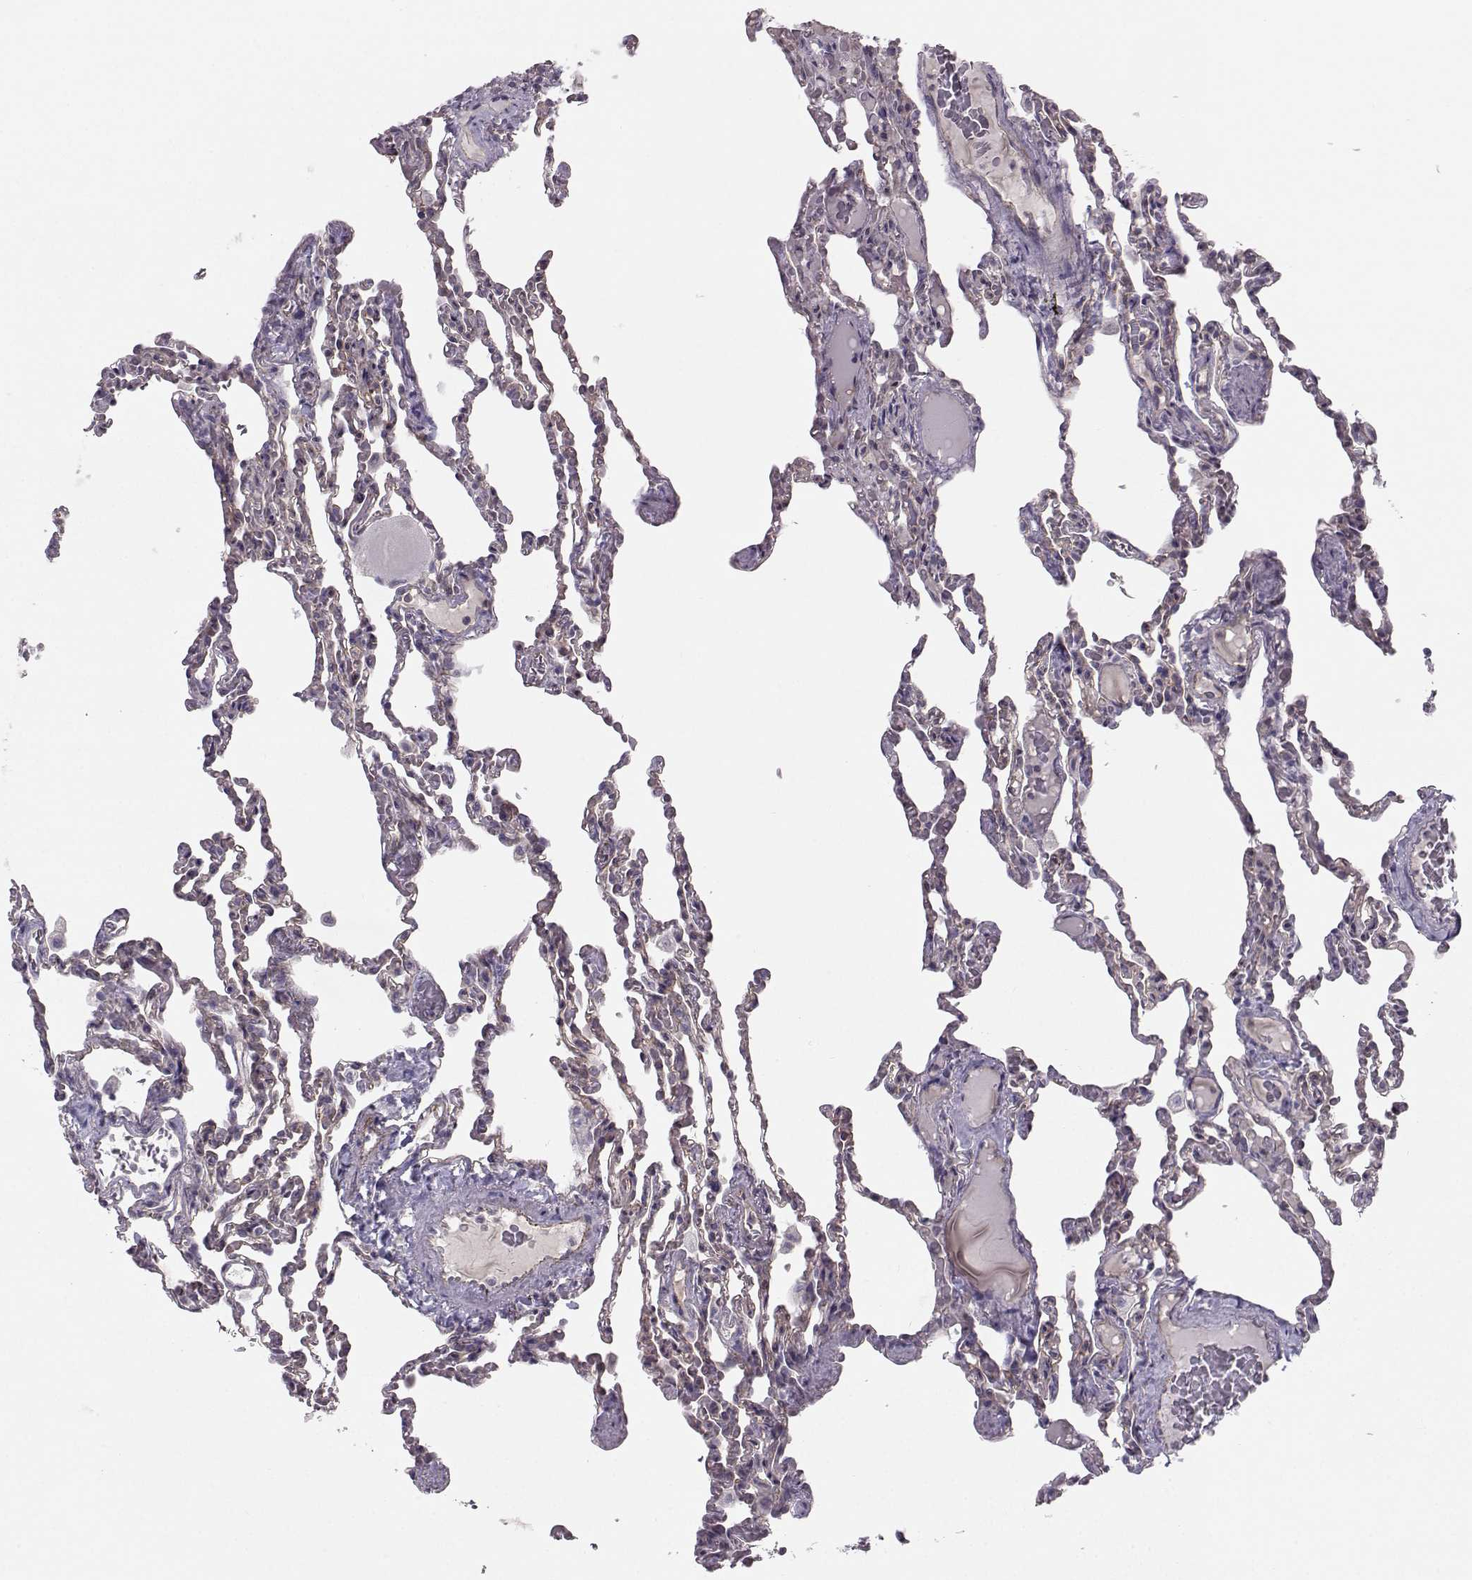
{"staining": {"intensity": "negative", "quantity": "none", "location": "none"}, "tissue": "lung", "cell_type": "Alveolar cells", "image_type": "normal", "snomed": [{"axis": "morphology", "description": "Normal tissue, NOS"}, {"axis": "topography", "description": "Lung"}], "caption": "Immunohistochemistry (IHC) of benign human lung shows no staining in alveolar cells. (Immunohistochemistry, brightfield microscopy, high magnification).", "gene": "MAST1", "patient": {"sex": "female", "age": 43}}